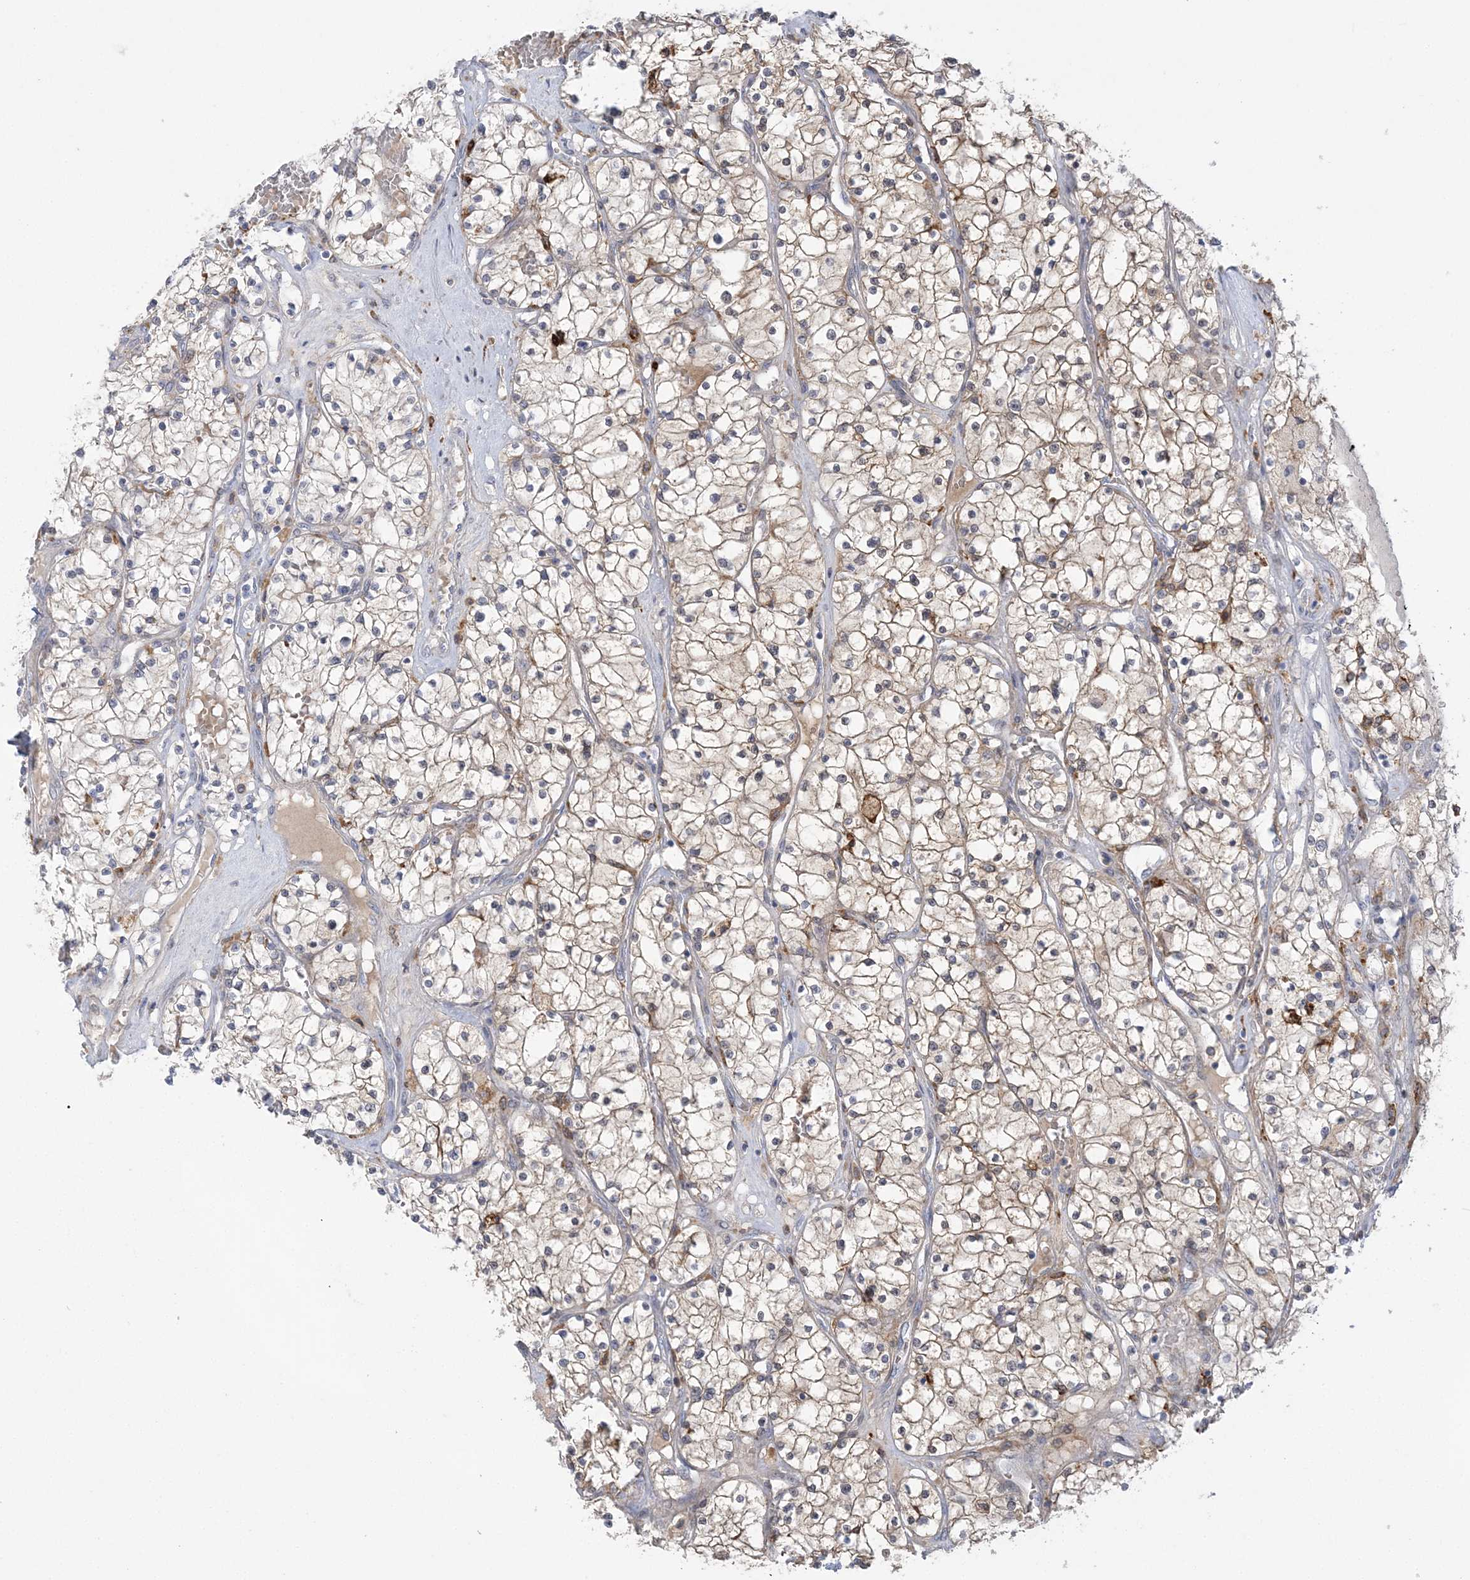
{"staining": {"intensity": "weak", "quantity": ">75%", "location": "cytoplasmic/membranous"}, "tissue": "renal cancer", "cell_type": "Tumor cells", "image_type": "cancer", "snomed": [{"axis": "morphology", "description": "Normal tissue, NOS"}, {"axis": "morphology", "description": "Adenocarcinoma, NOS"}, {"axis": "topography", "description": "Kidney"}], "caption": "Approximately >75% of tumor cells in renal cancer exhibit weak cytoplasmic/membranous protein positivity as visualized by brown immunohistochemical staining.", "gene": "HAAO", "patient": {"sex": "male", "age": 68}}